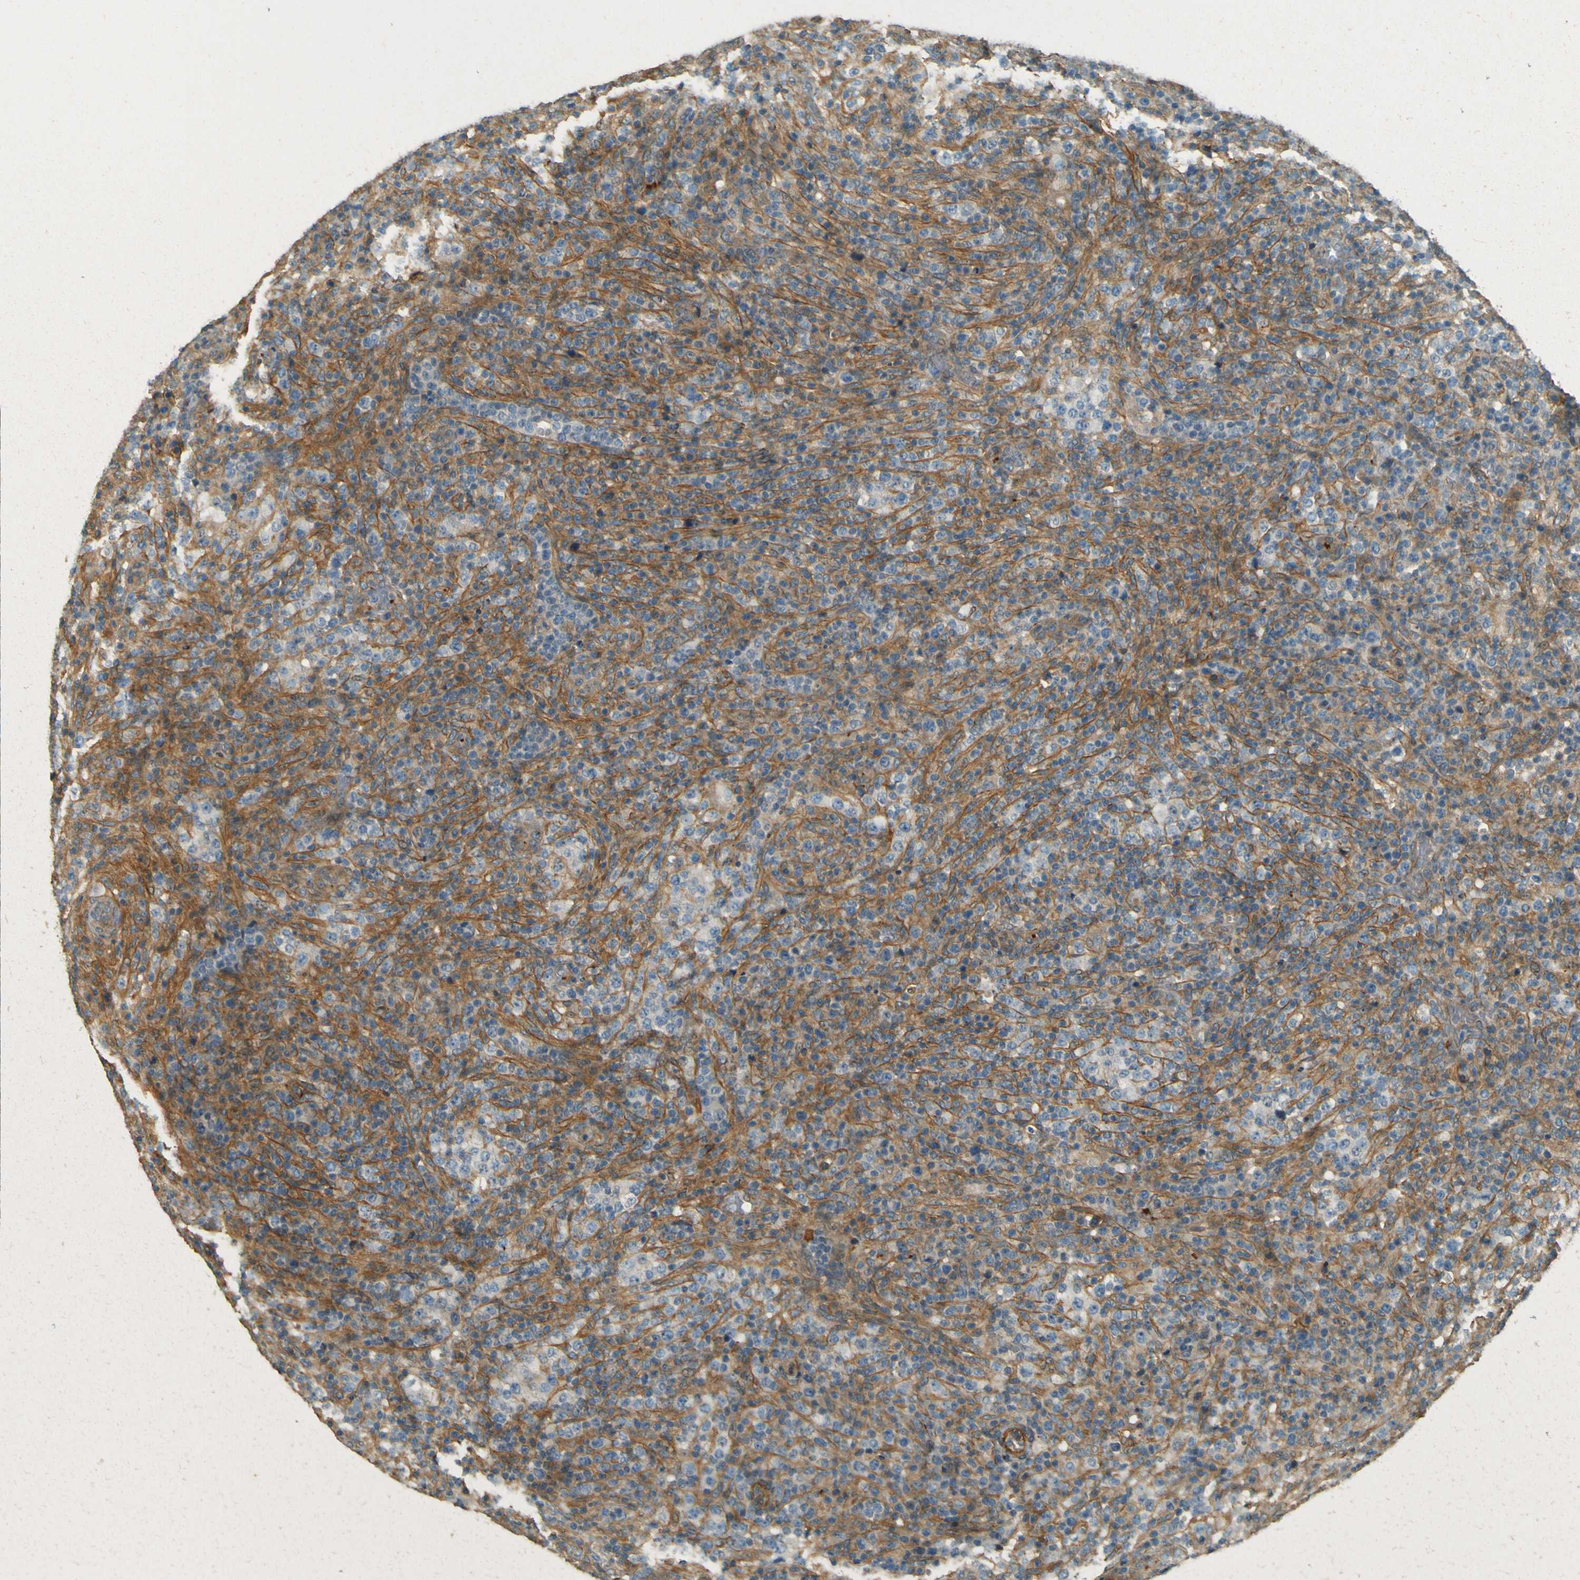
{"staining": {"intensity": "weak", "quantity": ">75%", "location": "cytoplasmic/membranous"}, "tissue": "lymphoma", "cell_type": "Tumor cells", "image_type": "cancer", "snomed": [{"axis": "morphology", "description": "Malignant lymphoma, non-Hodgkin's type, High grade"}, {"axis": "topography", "description": "Lymph node"}], "caption": "Lymphoma stained with DAB (3,3'-diaminobenzidine) immunohistochemistry (IHC) reveals low levels of weak cytoplasmic/membranous positivity in about >75% of tumor cells.", "gene": "NEXN", "patient": {"sex": "female", "age": 76}}